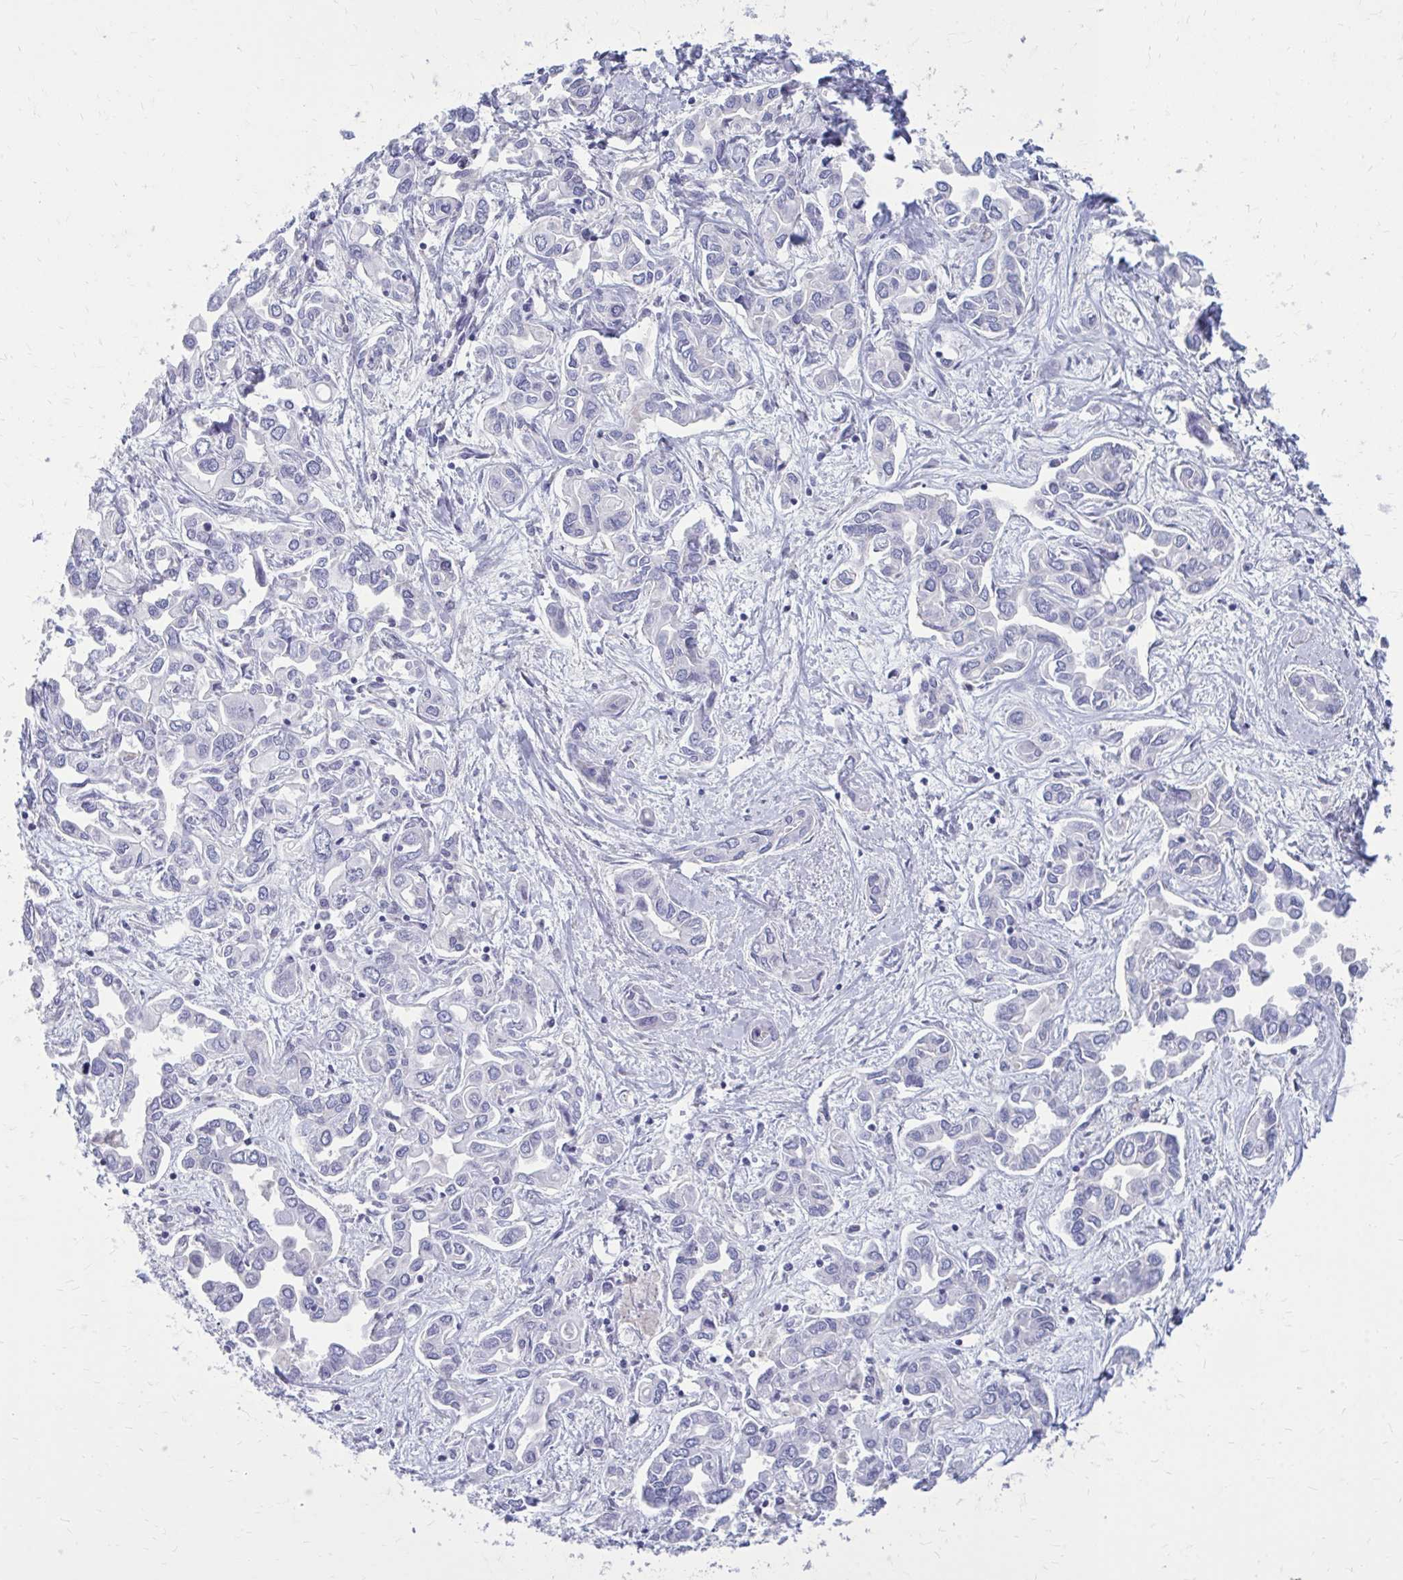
{"staining": {"intensity": "negative", "quantity": "none", "location": "none"}, "tissue": "liver cancer", "cell_type": "Tumor cells", "image_type": "cancer", "snomed": [{"axis": "morphology", "description": "Cholangiocarcinoma"}, {"axis": "topography", "description": "Liver"}], "caption": "An IHC histopathology image of liver cancer is shown. There is no staining in tumor cells of liver cancer.", "gene": "CLTA", "patient": {"sex": "female", "age": 64}}